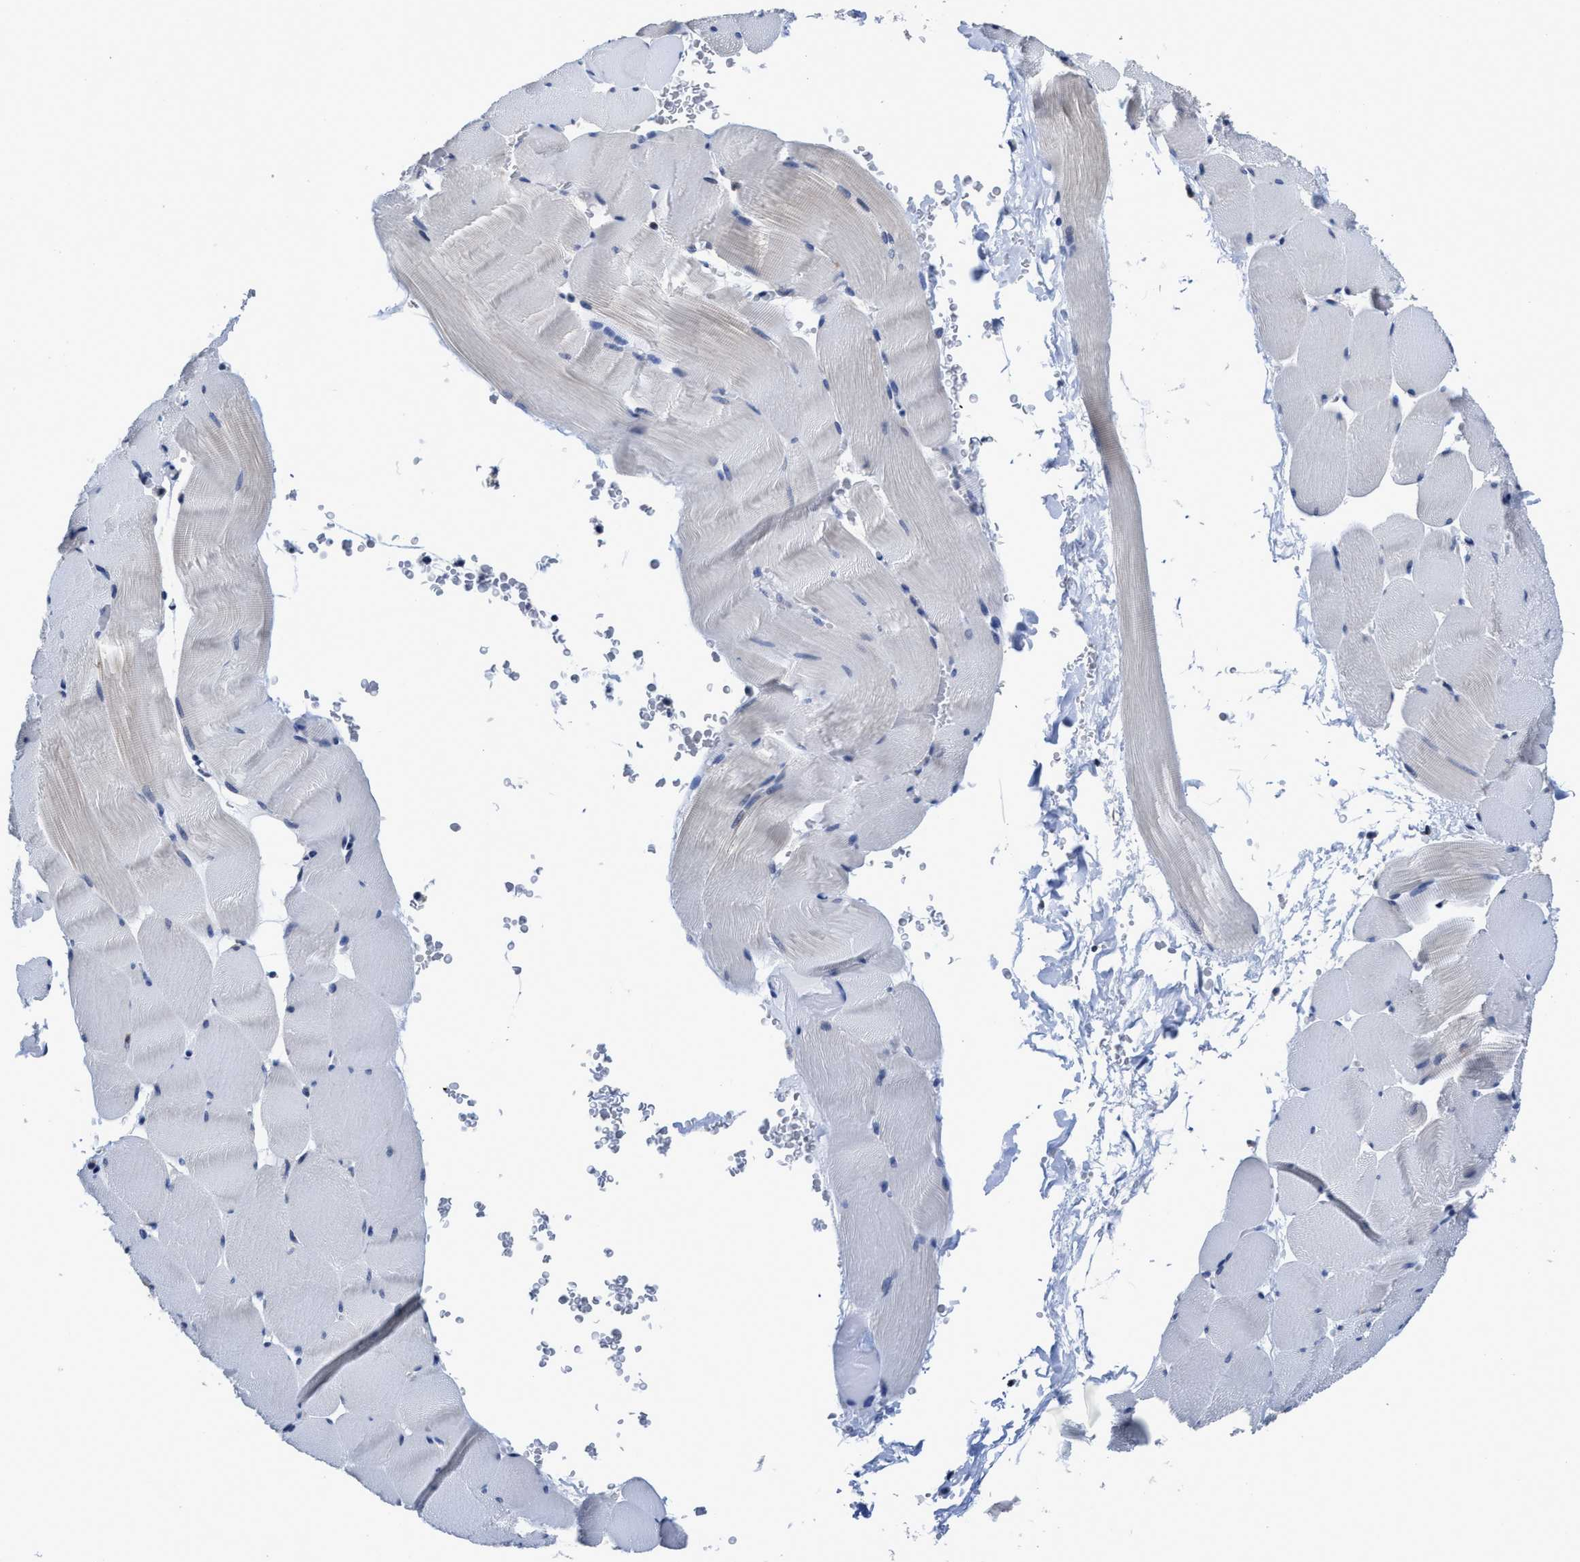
{"staining": {"intensity": "negative", "quantity": "none", "location": "none"}, "tissue": "skeletal muscle", "cell_type": "Myocytes", "image_type": "normal", "snomed": [{"axis": "morphology", "description": "Normal tissue, NOS"}, {"axis": "topography", "description": "Skeletal muscle"}], "caption": "DAB immunohistochemical staining of unremarkable human skeletal muscle demonstrates no significant staining in myocytes.", "gene": "HOOK1", "patient": {"sex": "male", "age": 62}}